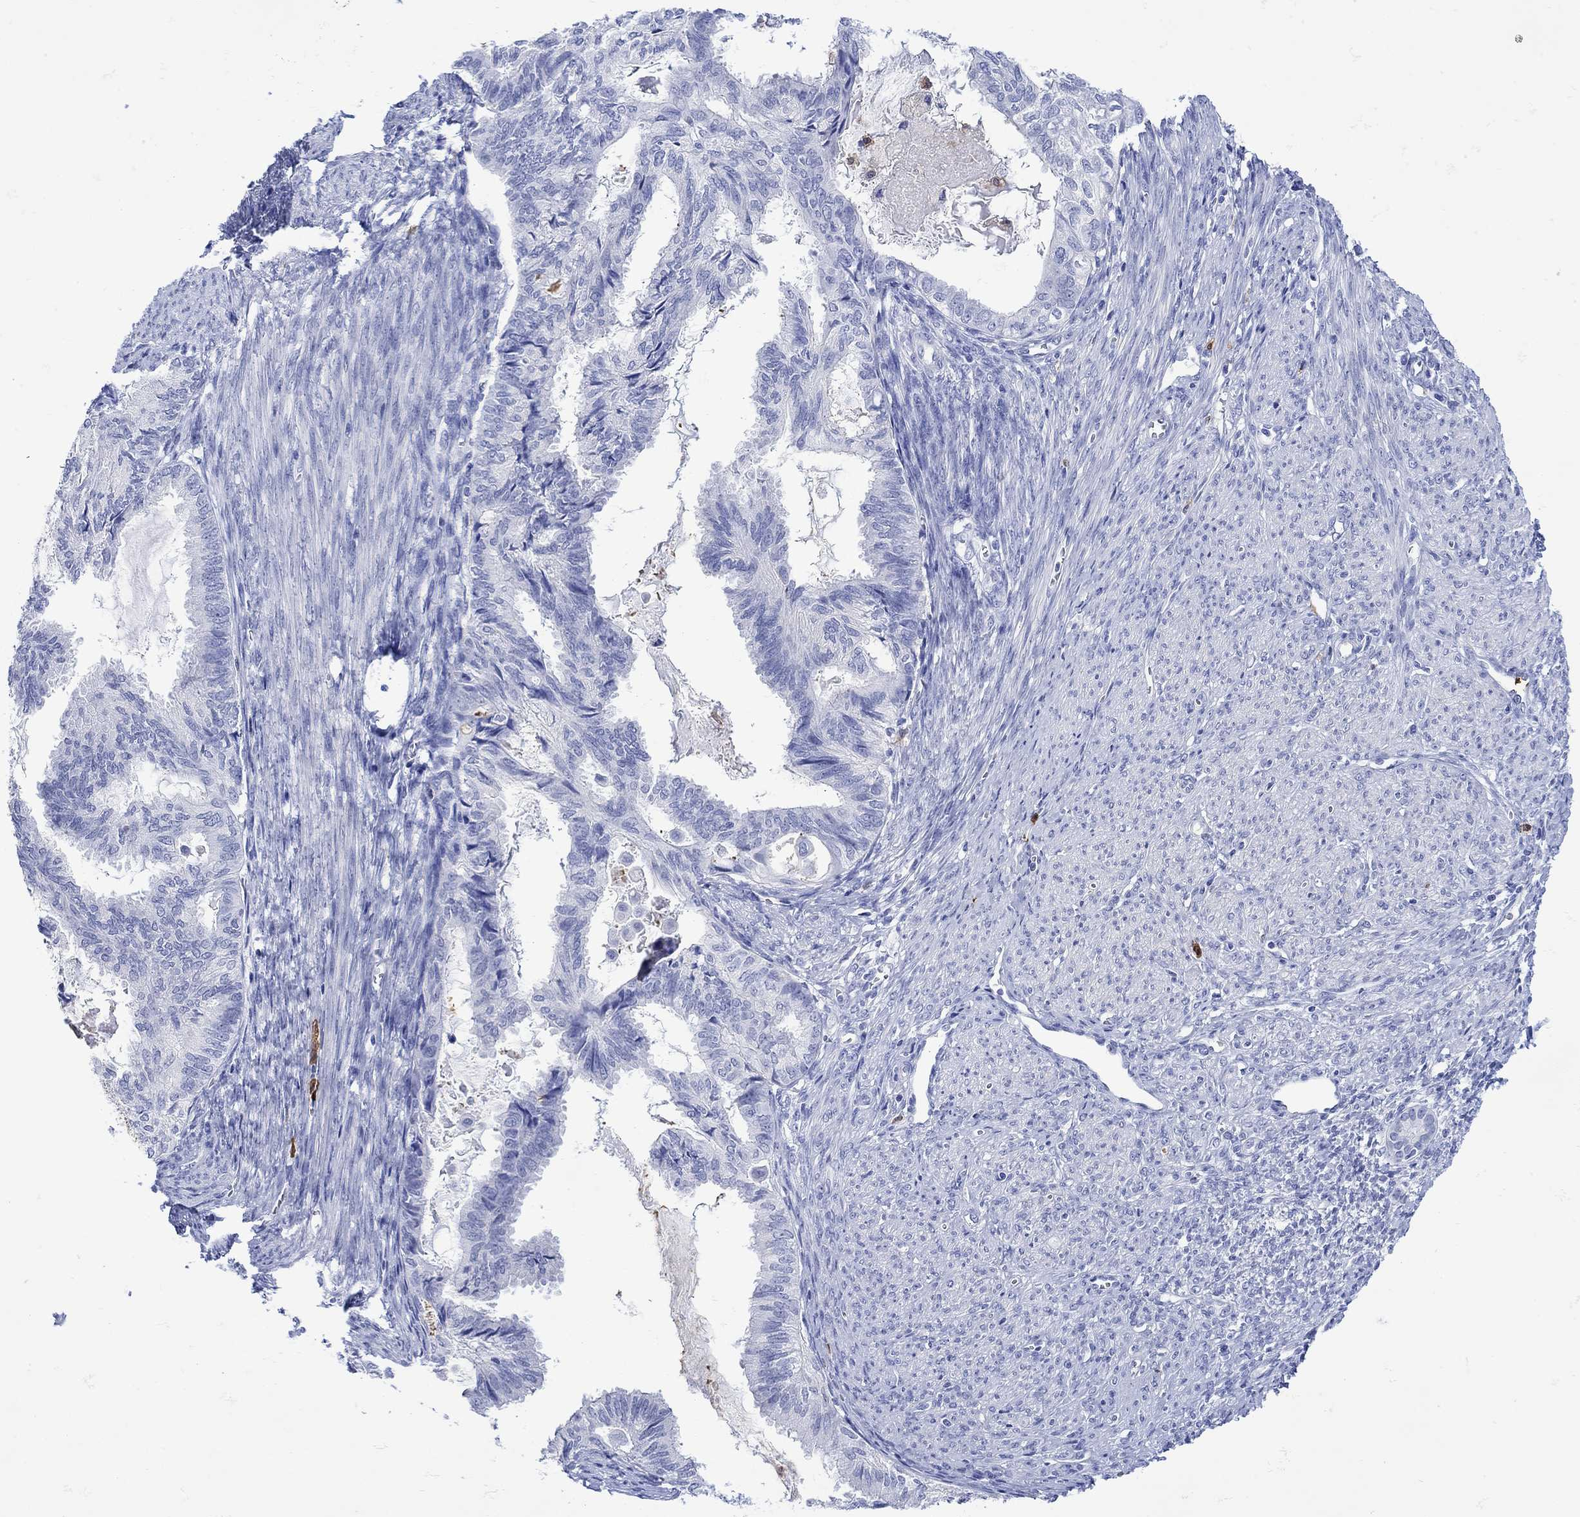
{"staining": {"intensity": "negative", "quantity": "none", "location": "none"}, "tissue": "endometrial cancer", "cell_type": "Tumor cells", "image_type": "cancer", "snomed": [{"axis": "morphology", "description": "Adenocarcinoma, NOS"}, {"axis": "topography", "description": "Endometrium"}], "caption": "Adenocarcinoma (endometrial) was stained to show a protein in brown. There is no significant expression in tumor cells.", "gene": "LINGO3", "patient": {"sex": "female", "age": 86}}